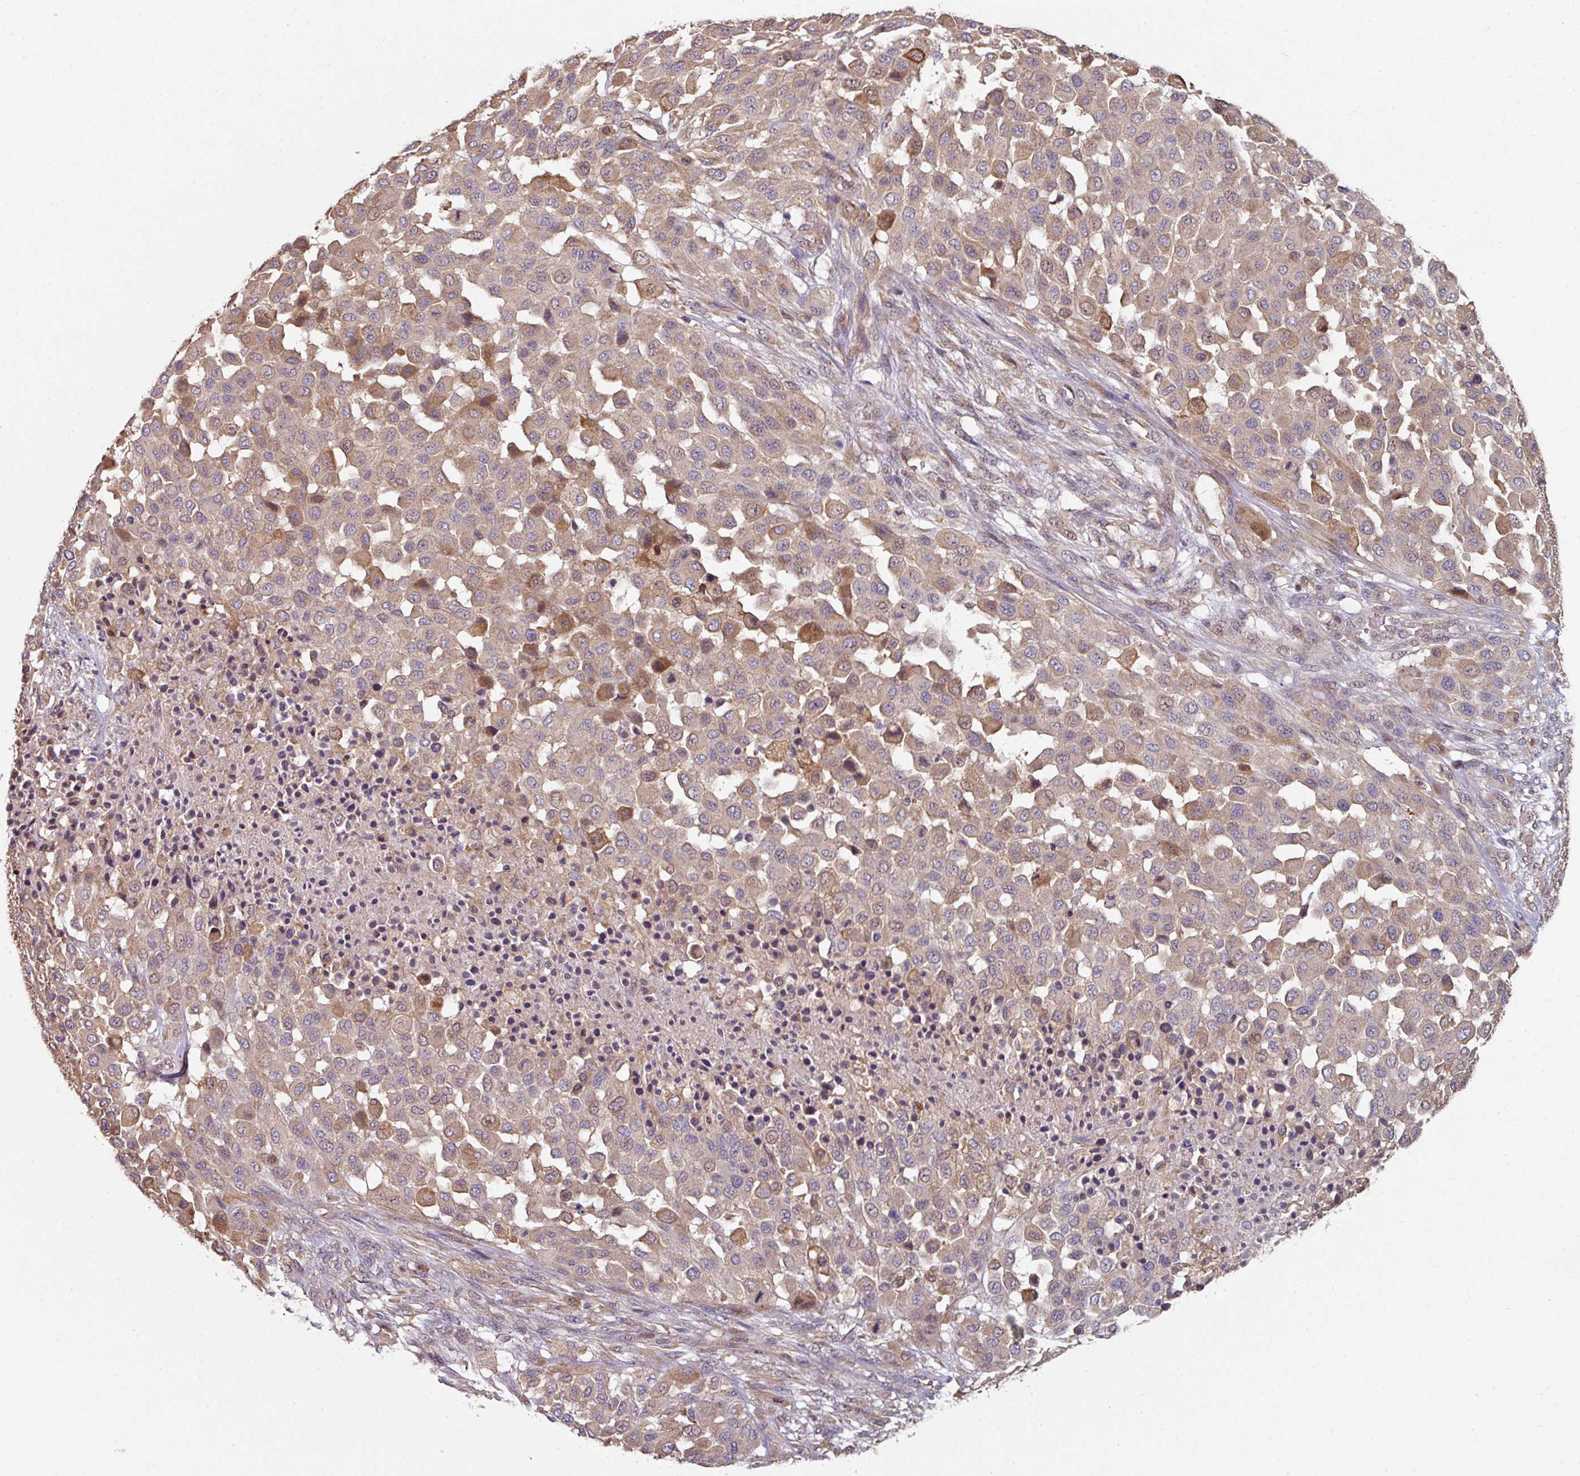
{"staining": {"intensity": "moderate", "quantity": "<25%", "location": "cytoplasmic/membranous"}, "tissue": "melanoma", "cell_type": "Tumor cells", "image_type": "cancer", "snomed": [{"axis": "morphology", "description": "Malignant melanoma, Metastatic site"}, {"axis": "topography", "description": "Skin"}], "caption": "Human melanoma stained with a protein marker displays moderate staining in tumor cells.", "gene": "C4orf48", "patient": {"sex": "female", "age": 81}}